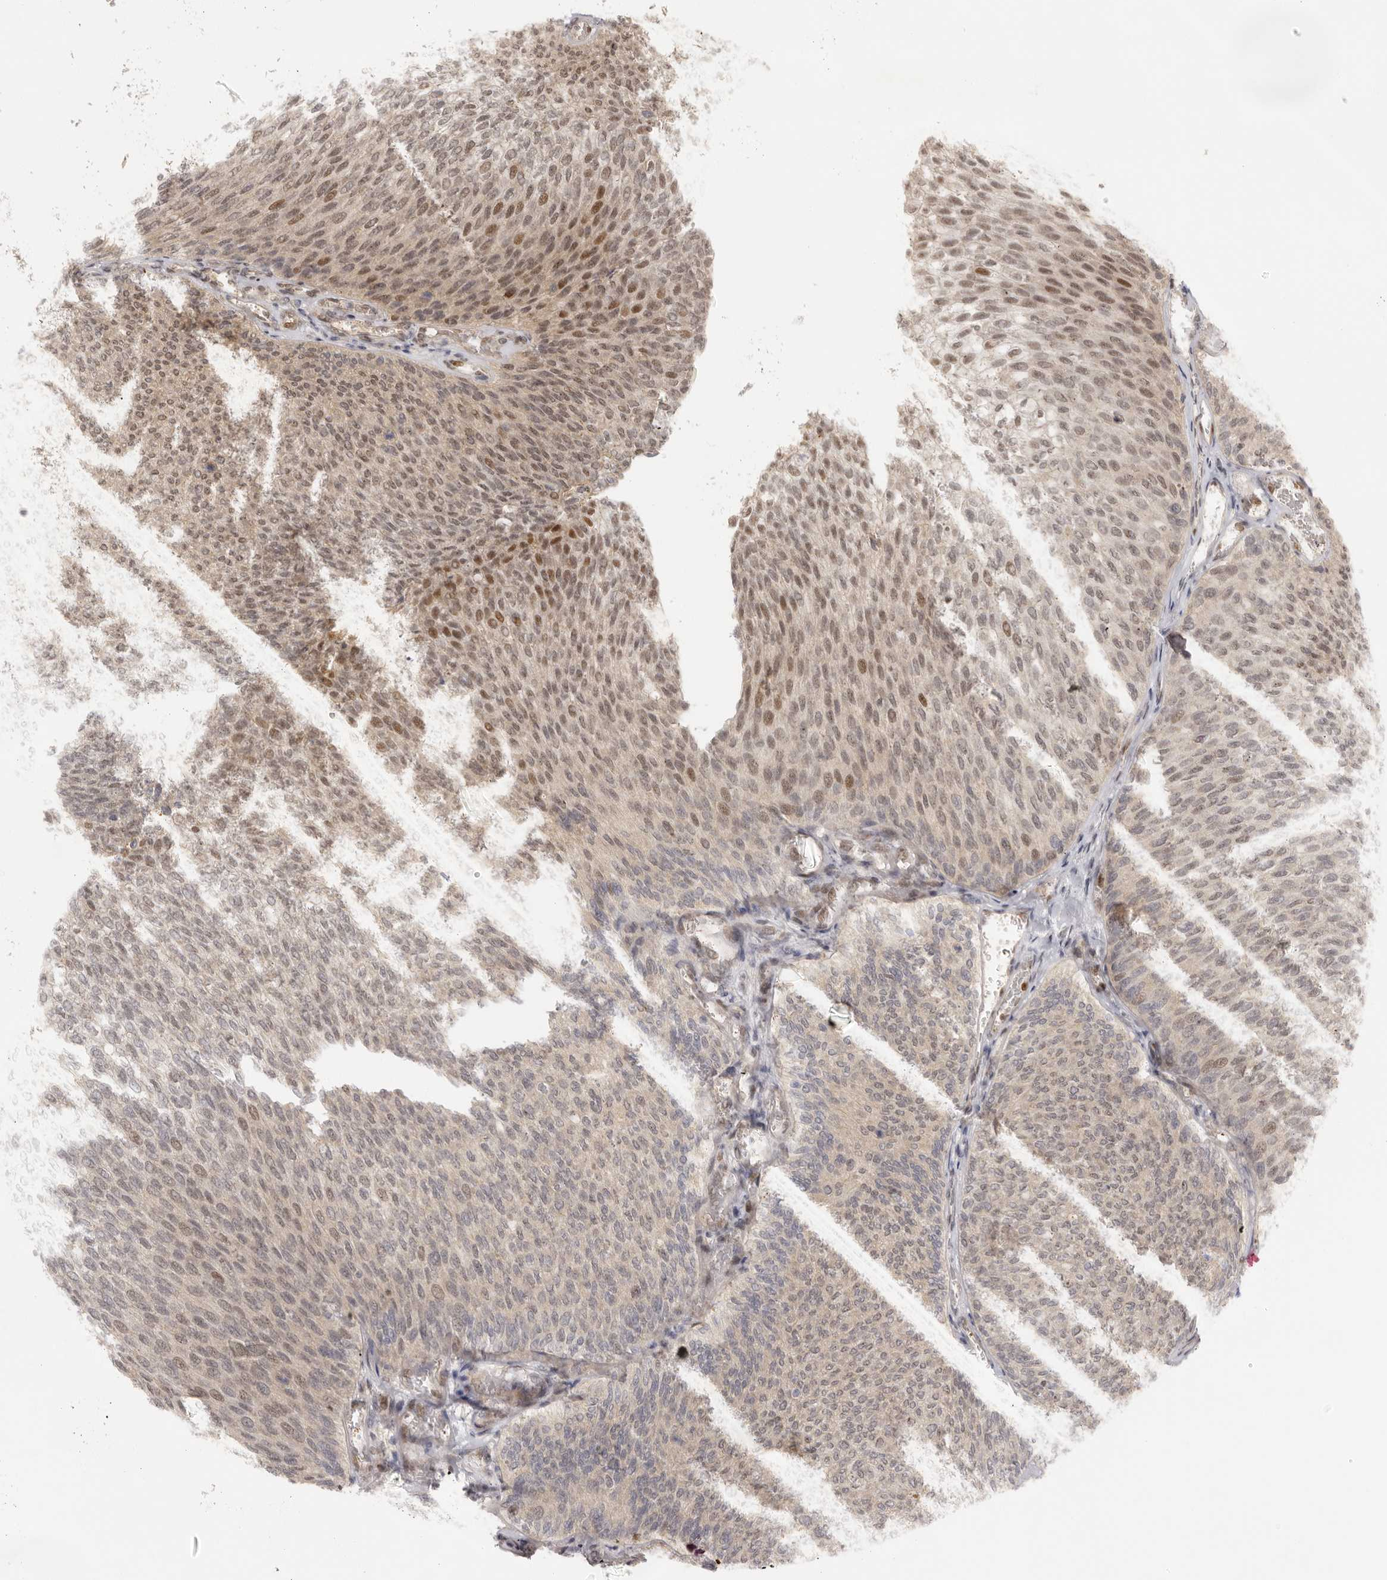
{"staining": {"intensity": "moderate", "quantity": "25%-75%", "location": "nuclear"}, "tissue": "urothelial cancer", "cell_type": "Tumor cells", "image_type": "cancer", "snomed": [{"axis": "morphology", "description": "Urothelial carcinoma, Low grade"}, {"axis": "topography", "description": "Urinary bladder"}], "caption": "Immunohistochemistry of human urothelial cancer shows medium levels of moderate nuclear staining in about 25%-75% of tumor cells.", "gene": "ZNF326", "patient": {"sex": "female", "age": 79}}